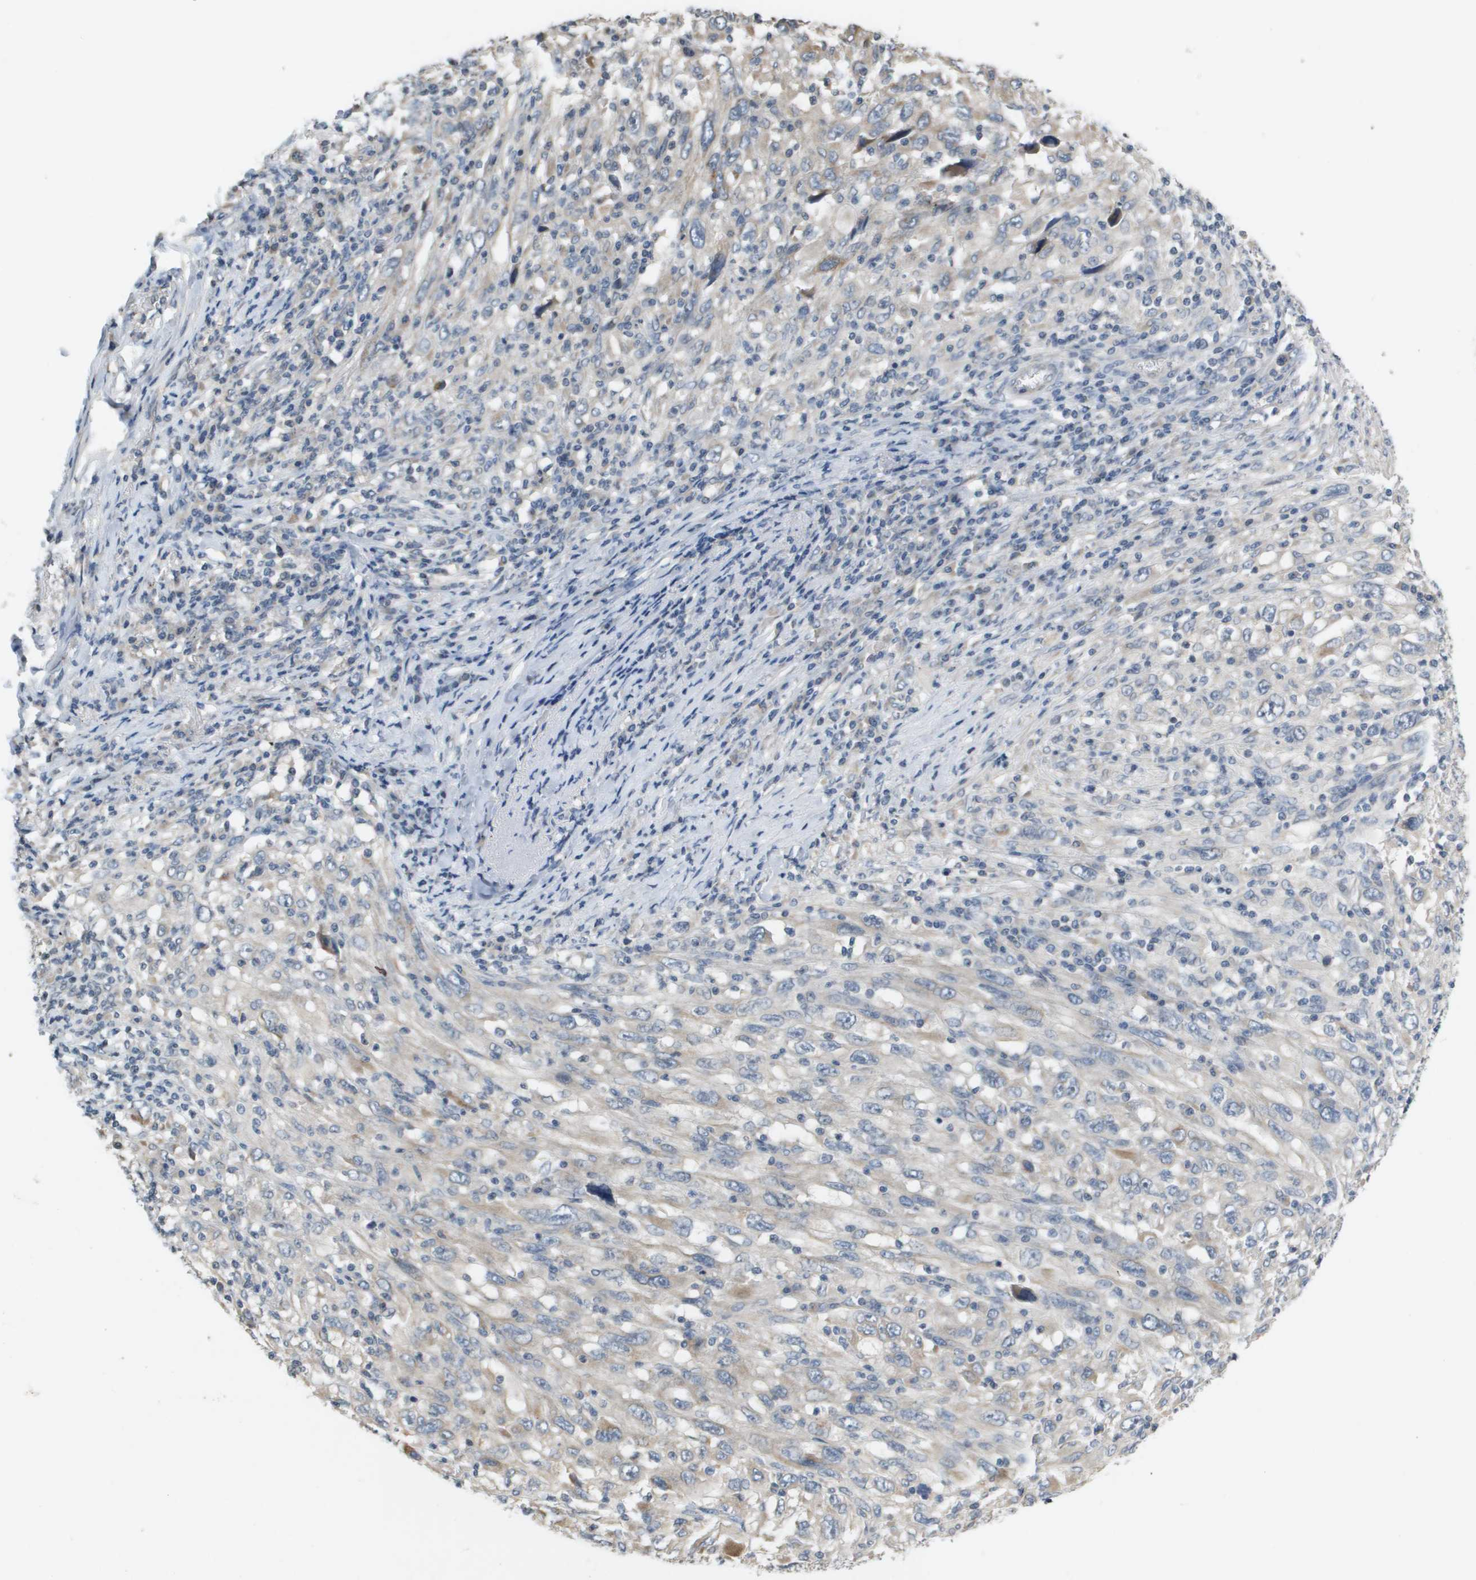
{"staining": {"intensity": "weak", "quantity": "<25%", "location": "cytoplasmic/membranous"}, "tissue": "melanoma", "cell_type": "Tumor cells", "image_type": "cancer", "snomed": [{"axis": "morphology", "description": "Malignant melanoma, Metastatic site"}, {"axis": "topography", "description": "Skin"}], "caption": "The immunohistochemistry image has no significant staining in tumor cells of melanoma tissue. (Immunohistochemistry, brightfield microscopy, high magnification).", "gene": "CAPN11", "patient": {"sex": "female", "age": 56}}